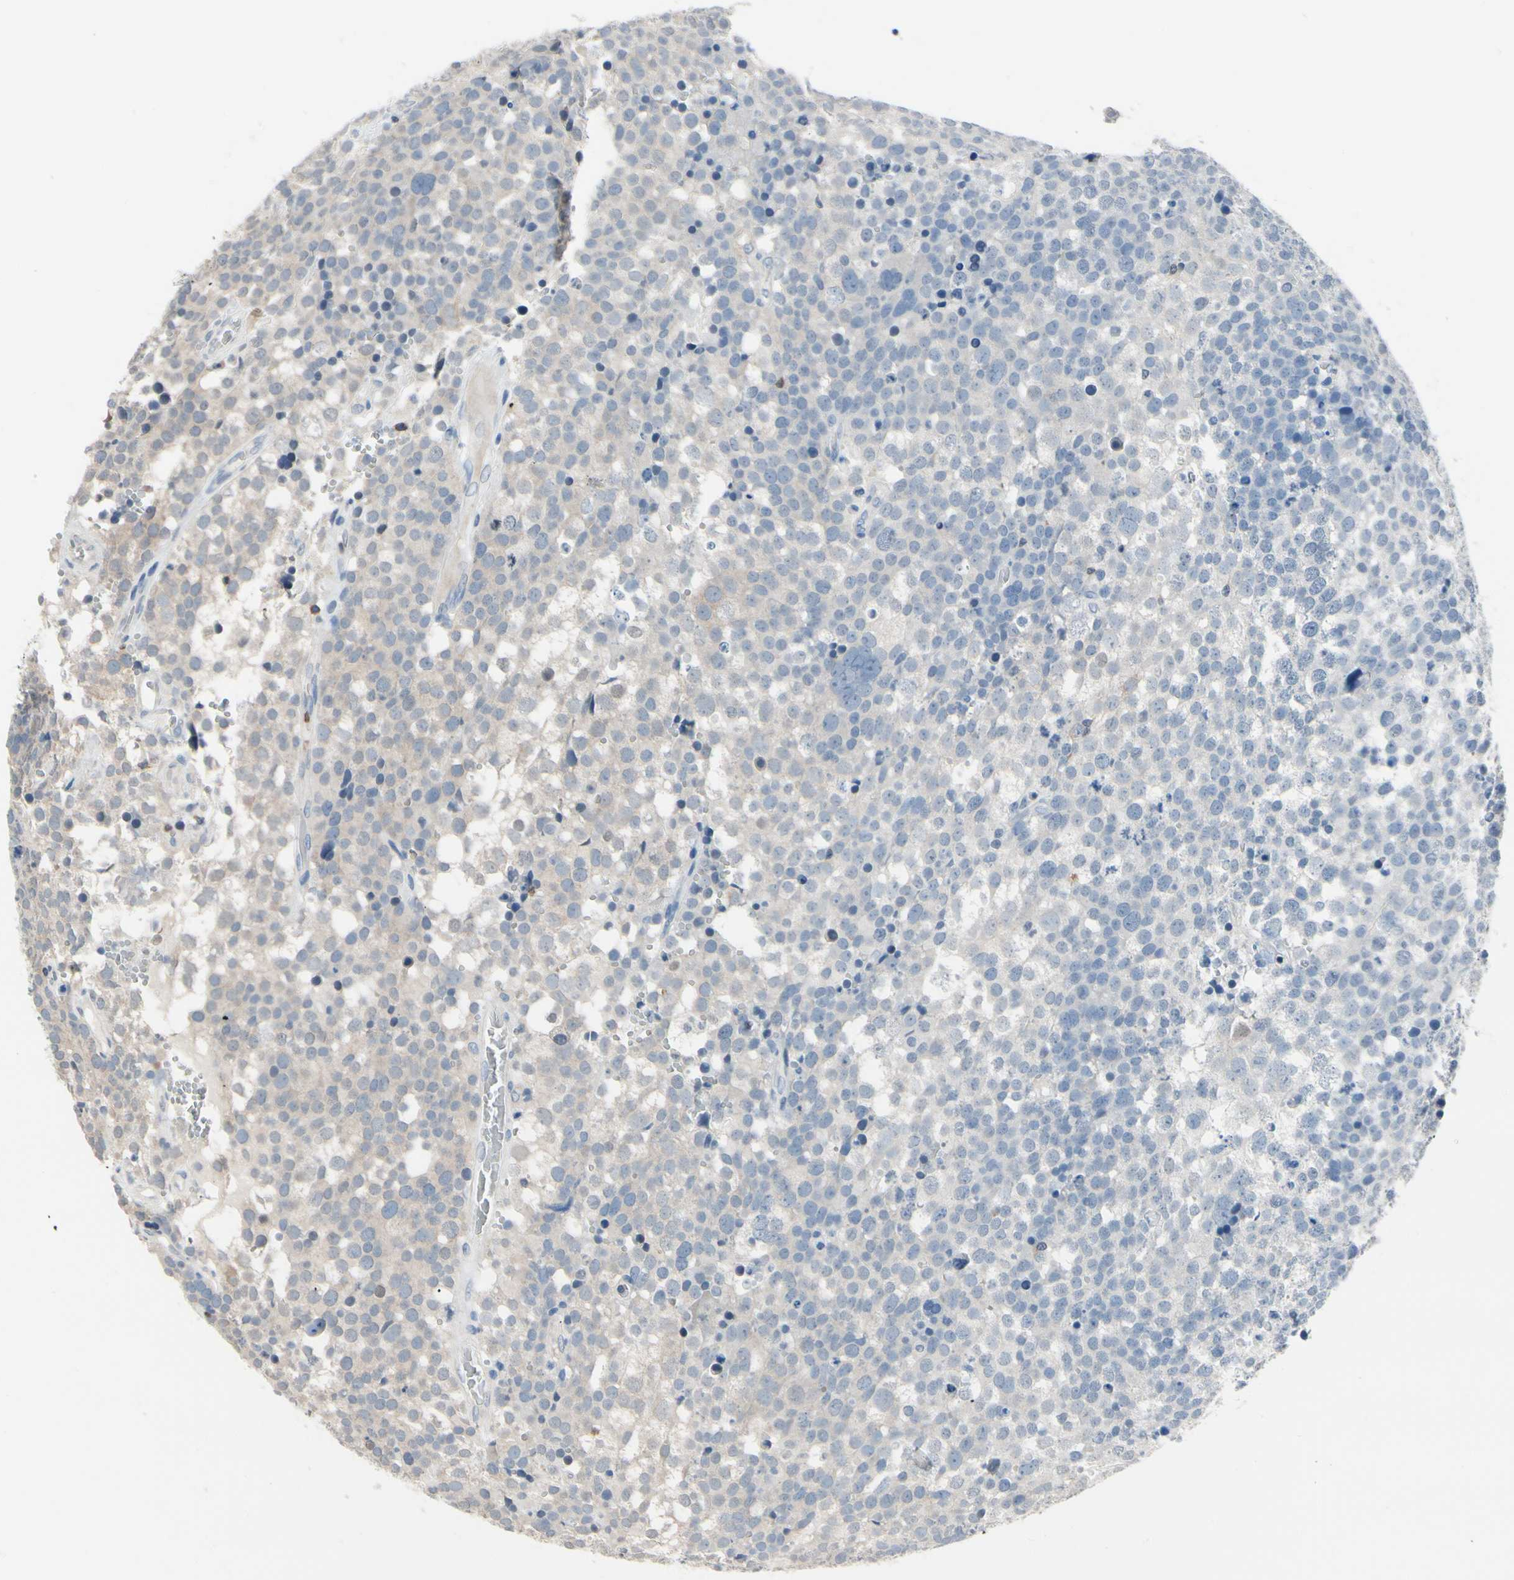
{"staining": {"intensity": "negative", "quantity": "none", "location": "none"}, "tissue": "testis cancer", "cell_type": "Tumor cells", "image_type": "cancer", "snomed": [{"axis": "morphology", "description": "Seminoma, NOS"}, {"axis": "topography", "description": "Testis"}], "caption": "Testis cancer was stained to show a protein in brown. There is no significant staining in tumor cells. (DAB IHC with hematoxylin counter stain).", "gene": "NFATC2", "patient": {"sex": "male", "age": 71}}